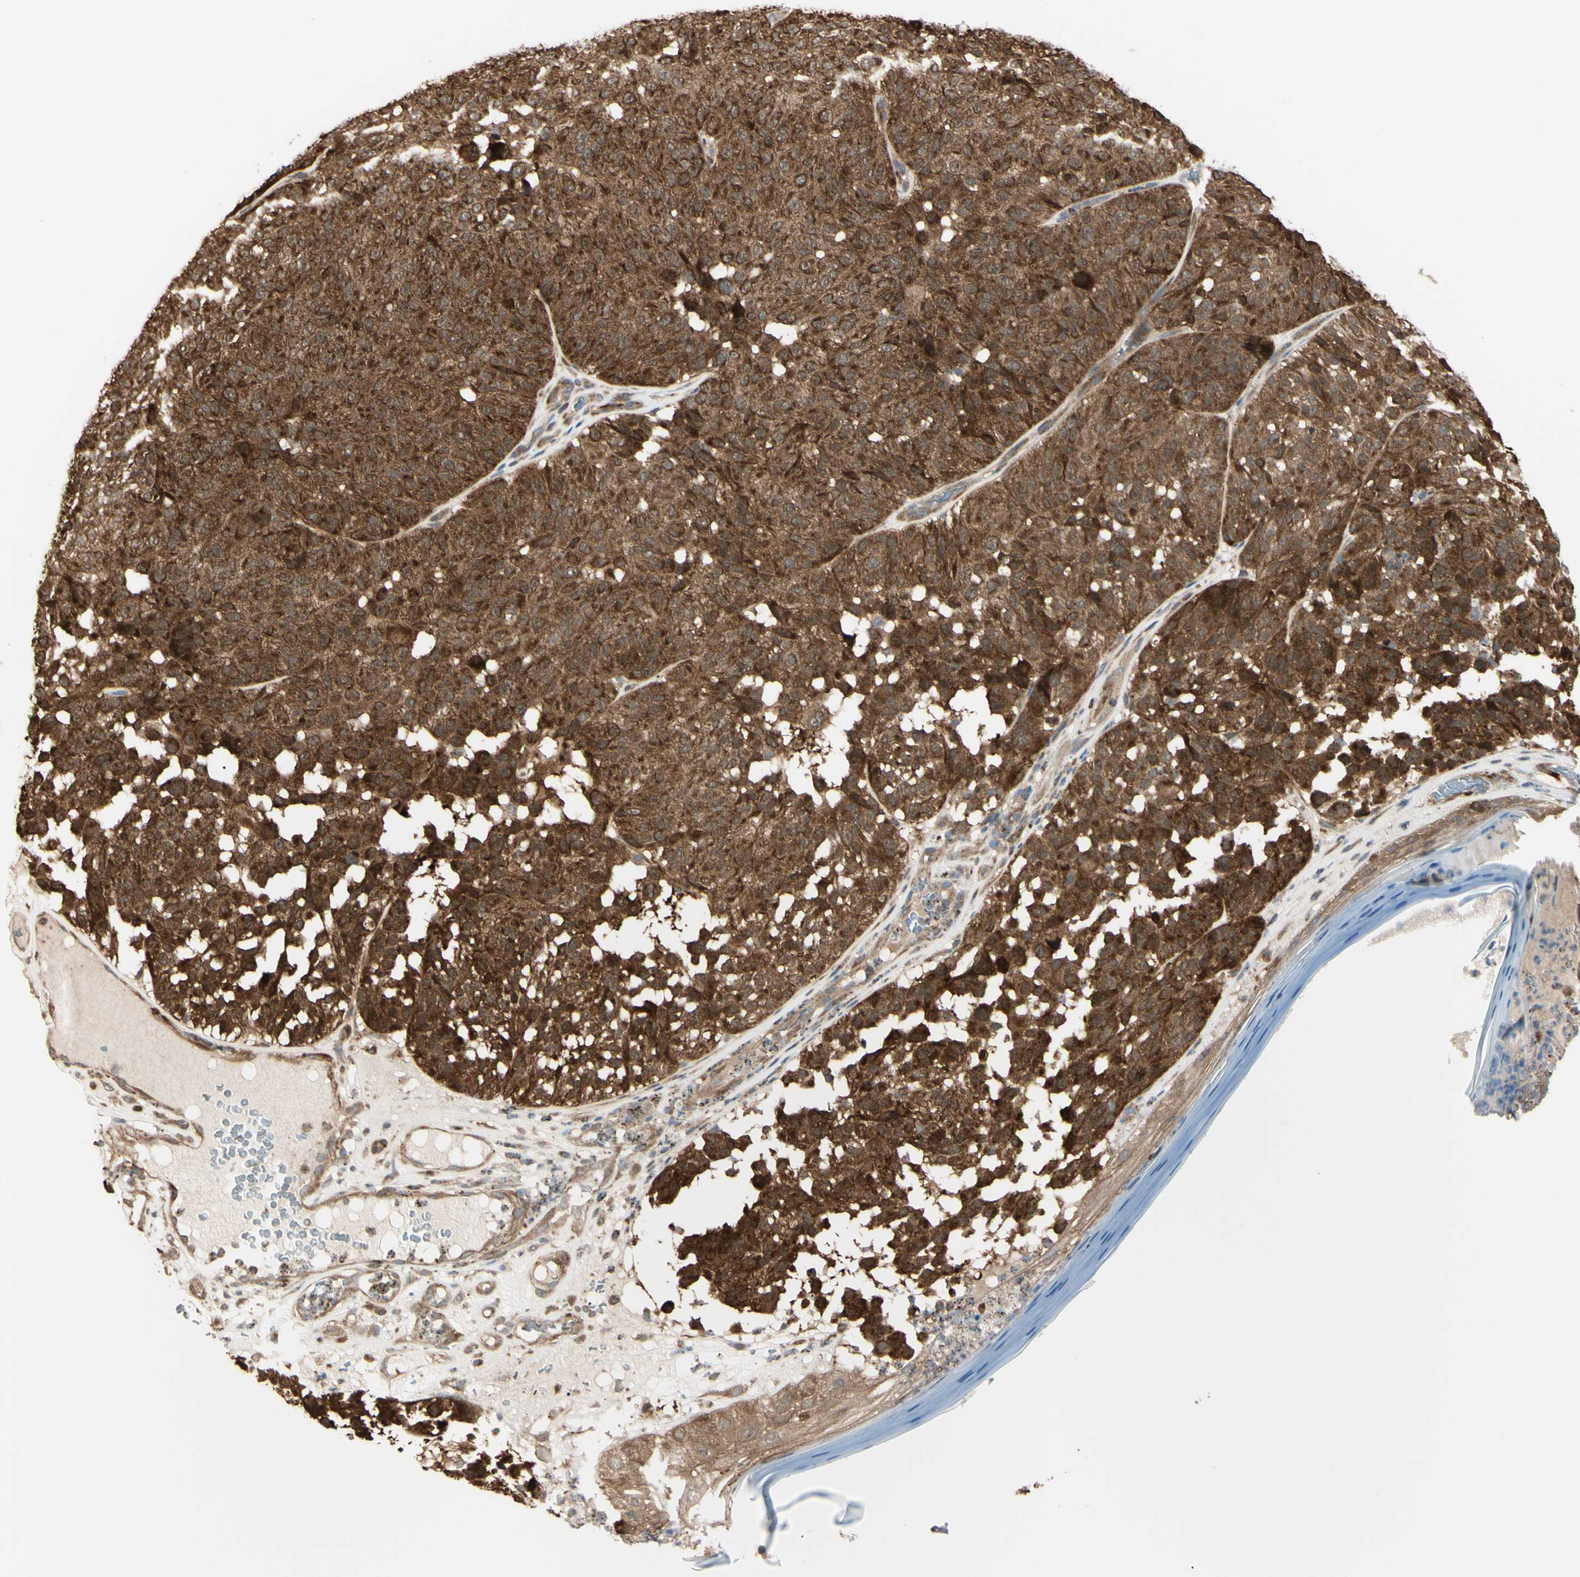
{"staining": {"intensity": "moderate", "quantity": ">75%", "location": "cytoplasmic/membranous"}, "tissue": "melanoma", "cell_type": "Tumor cells", "image_type": "cancer", "snomed": [{"axis": "morphology", "description": "Malignant melanoma, NOS"}, {"axis": "topography", "description": "Skin"}], "caption": "Immunohistochemical staining of melanoma shows medium levels of moderate cytoplasmic/membranous protein positivity in approximately >75% of tumor cells.", "gene": "EIF5A", "patient": {"sex": "female", "age": 46}}